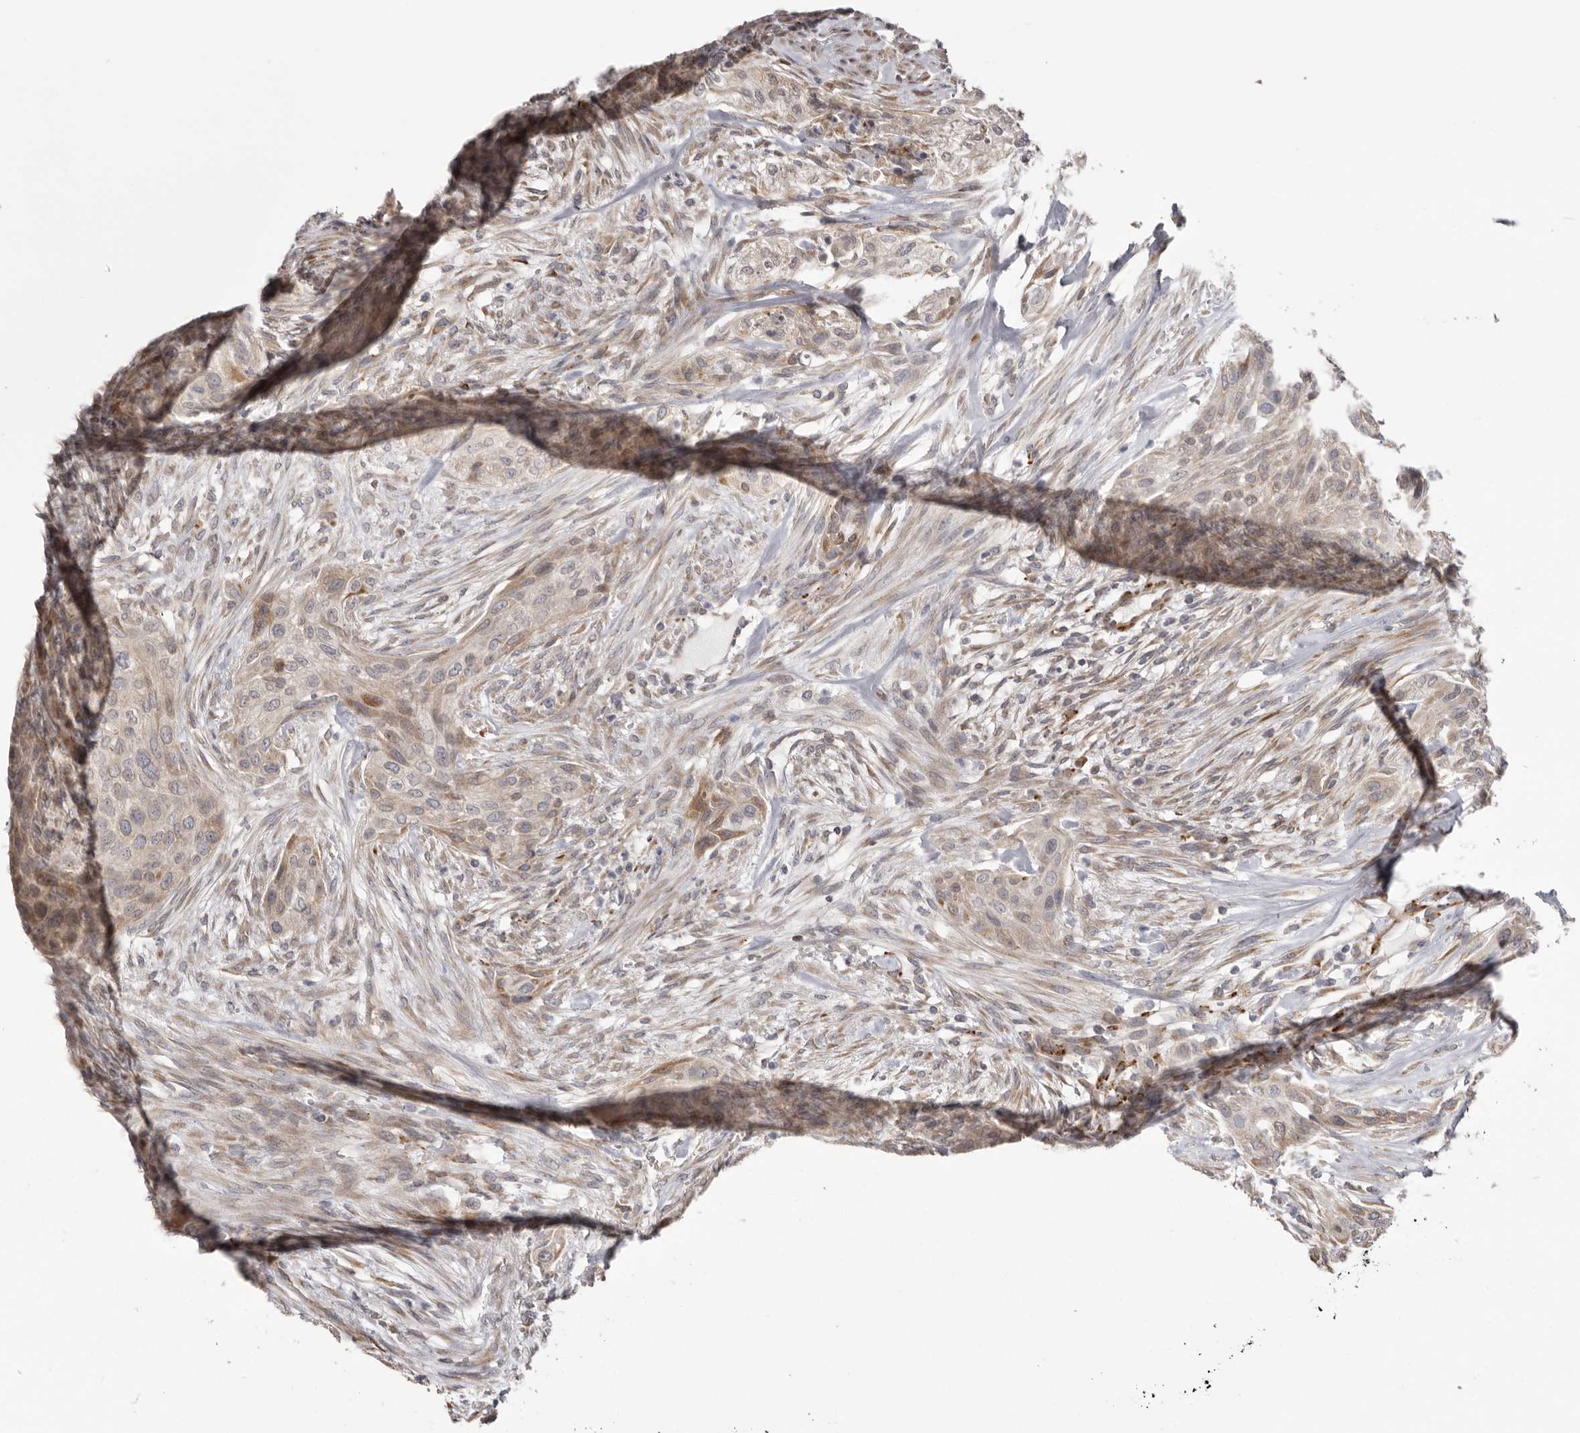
{"staining": {"intensity": "weak", "quantity": ">75%", "location": "cytoplasmic/membranous"}, "tissue": "urothelial cancer", "cell_type": "Tumor cells", "image_type": "cancer", "snomed": [{"axis": "morphology", "description": "Urothelial carcinoma, High grade"}, {"axis": "topography", "description": "Urinary bladder"}], "caption": "This is a photomicrograph of immunohistochemistry (IHC) staining of urothelial cancer, which shows weak expression in the cytoplasmic/membranous of tumor cells.", "gene": "NUP43", "patient": {"sex": "male", "age": 35}}